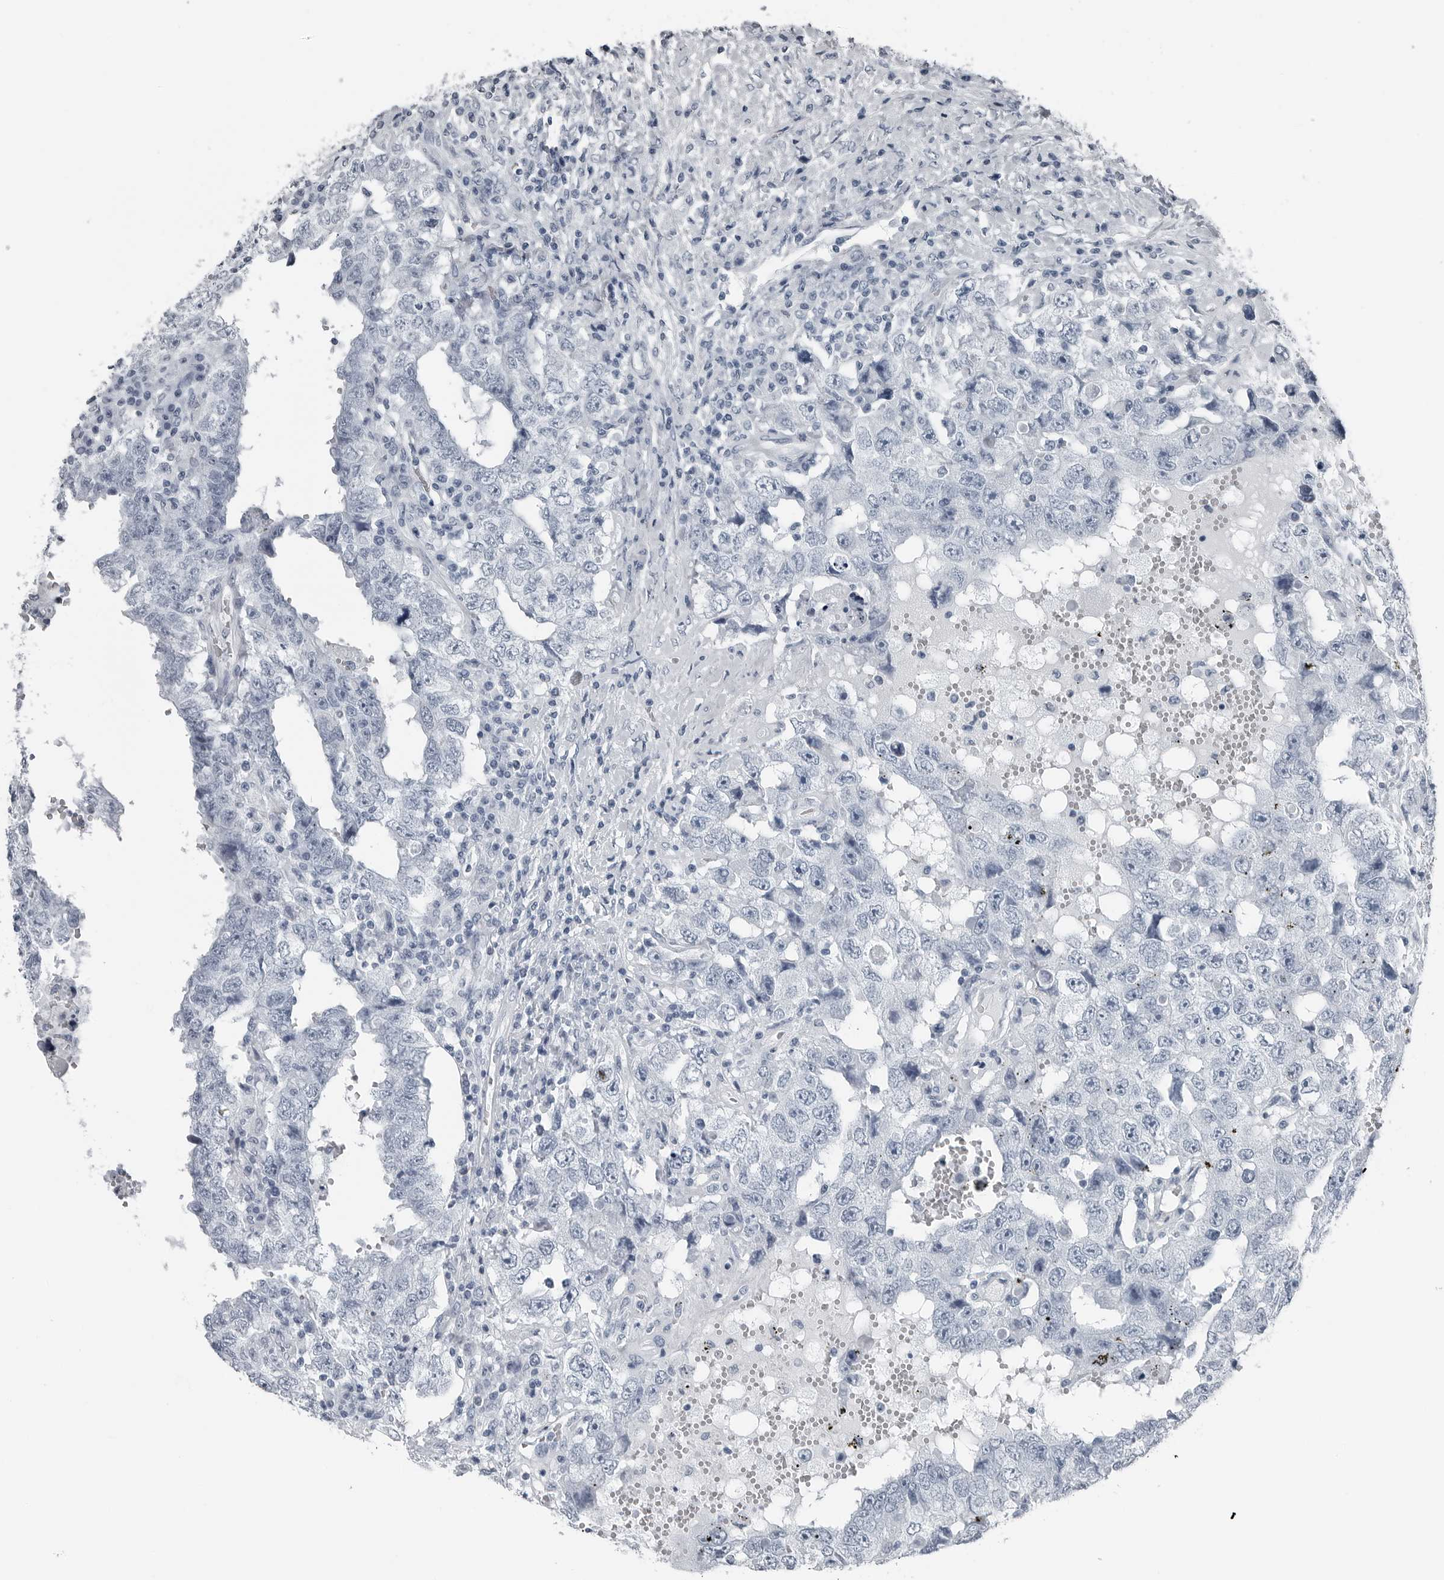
{"staining": {"intensity": "negative", "quantity": "none", "location": "none"}, "tissue": "testis cancer", "cell_type": "Tumor cells", "image_type": "cancer", "snomed": [{"axis": "morphology", "description": "Carcinoma, Embryonal, NOS"}, {"axis": "topography", "description": "Testis"}], "caption": "Testis cancer (embryonal carcinoma) was stained to show a protein in brown. There is no significant positivity in tumor cells.", "gene": "SPINK1", "patient": {"sex": "male", "age": 26}}